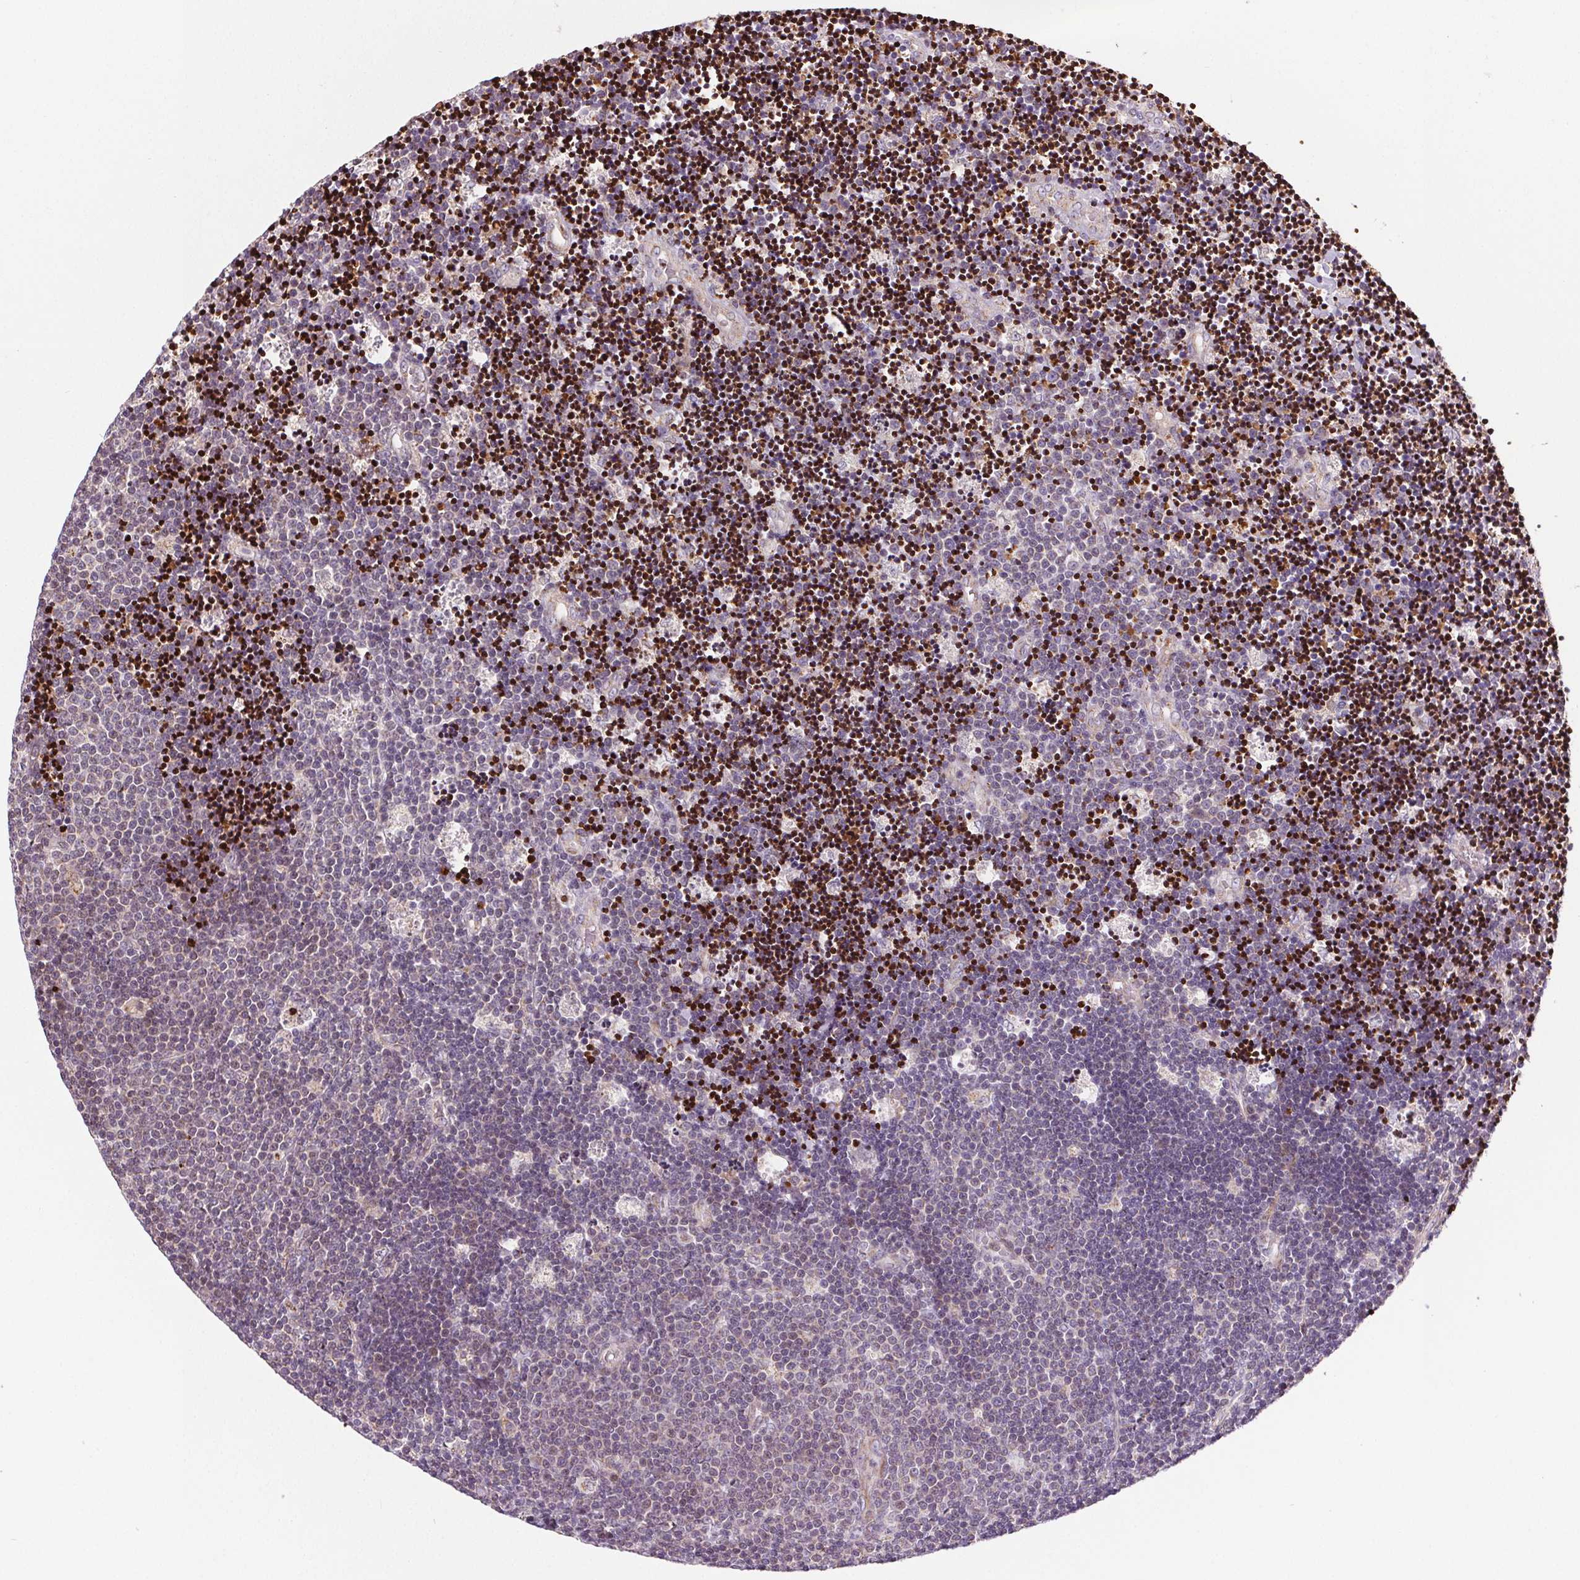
{"staining": {"intensity": "negative", "quantity": "none", "location": "none"}, "tissue": "lymphoma", "cell_type": "Tumor cells", "image_type": "cancer", "snomed": [{"axis": "morphology", "description": "Malignant lymphoma, non-Hodgkin's type, Low grade"}, {"axis": "topography", "description": "Brain"}], "caption": "The immunohistochemistry micrograph has no significant positivity in tumor cells of lymphoma tissue.", "gene": "SUCLA2", "patient": {"sex": "female", "age": 66}}